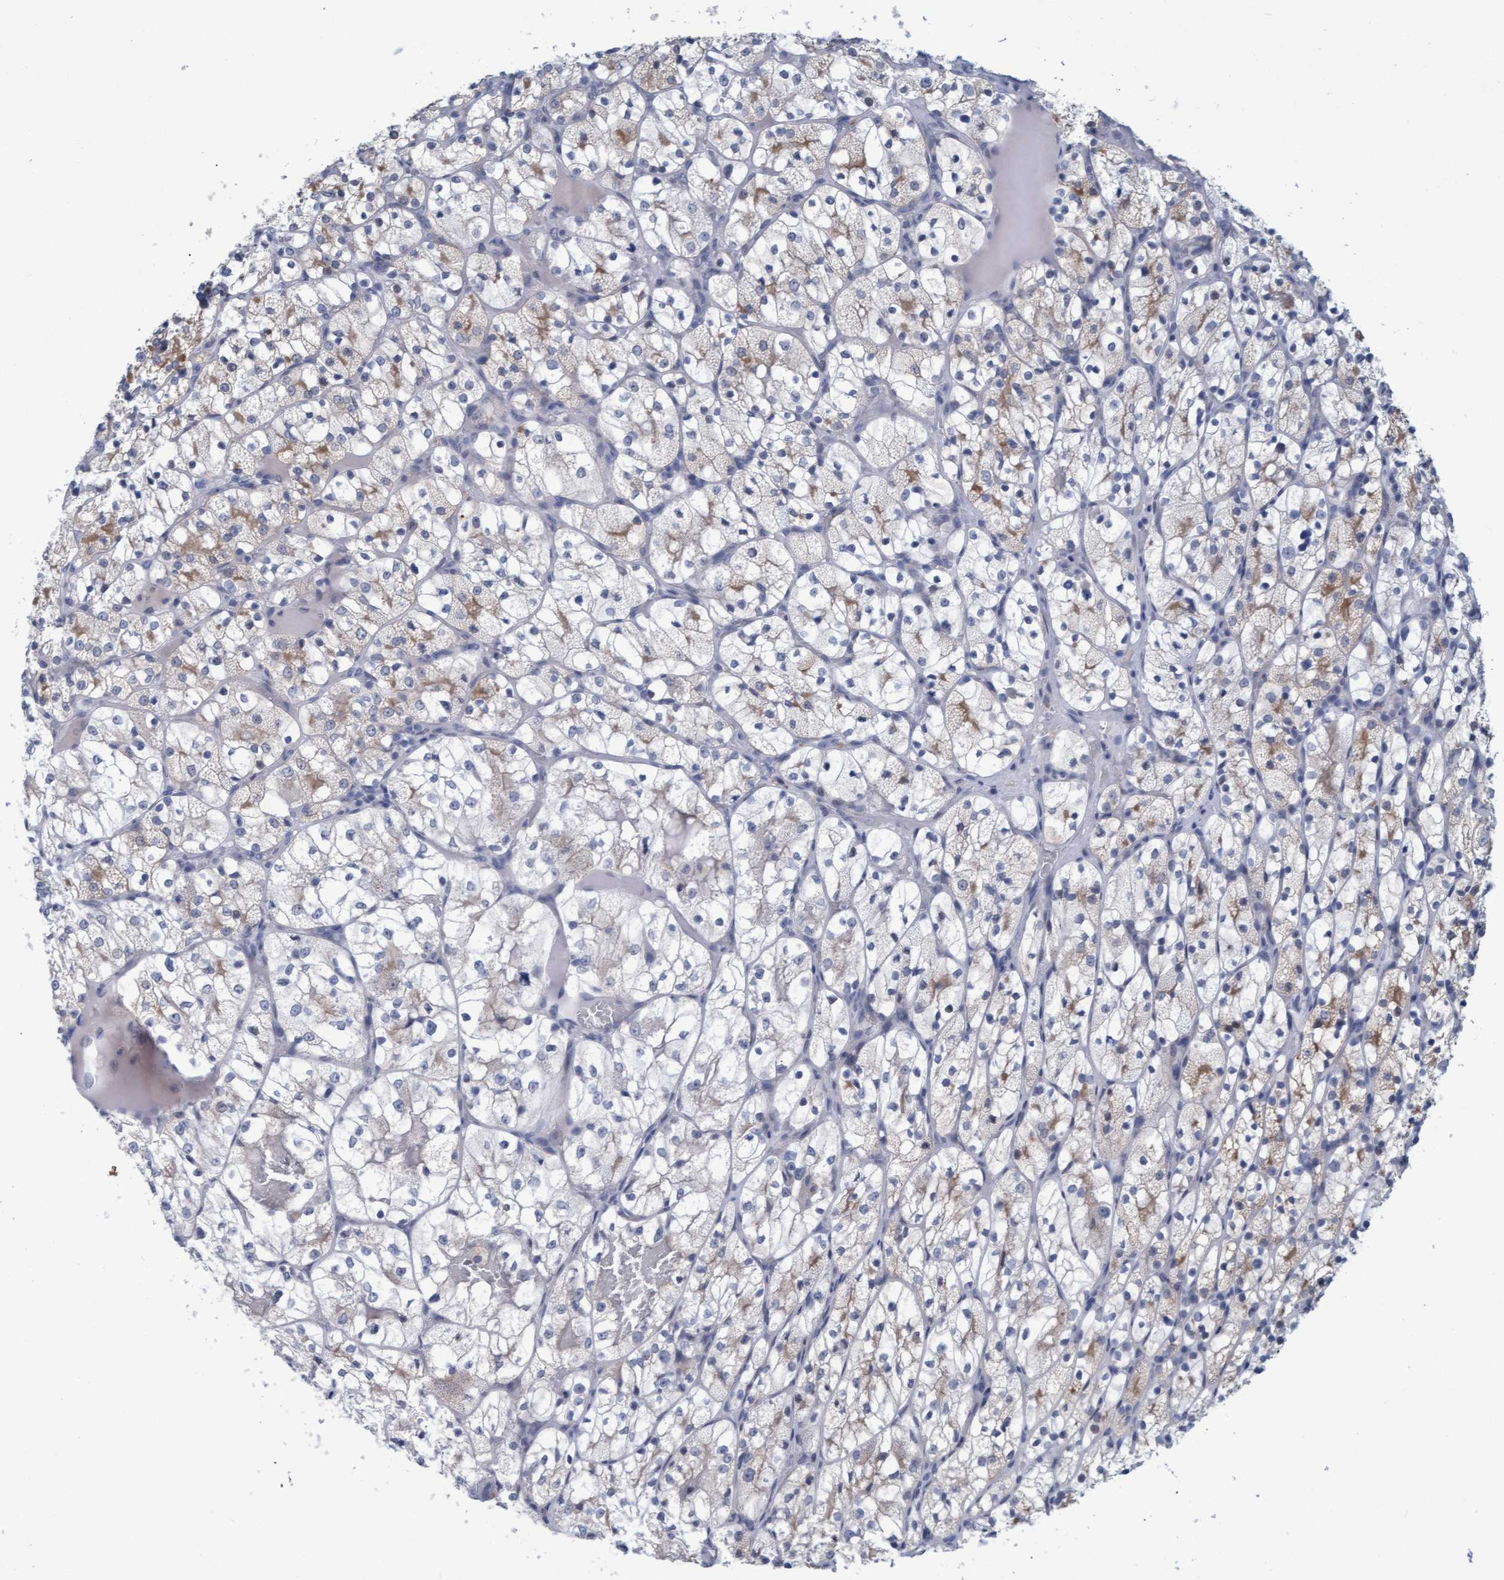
{"staining": {"intensity": "weak", "quantity": "<25%", "location": "cytoplasmic/membranous"}, "tissue": "renal cancer", "cell_type": "Tumor cells", "image_type": "cancer", "snomed": [{"axis": "morphology", "description": "Adenocarcinoma, NOS"}, {"axis": "topography", "description": "Kidney"}], "caption": "An image of human adenocarcinoma (renal) is negative for staining in tumor cells.", "gene": "PROCA1", "patient": {"sex": "female", "age": 69}}